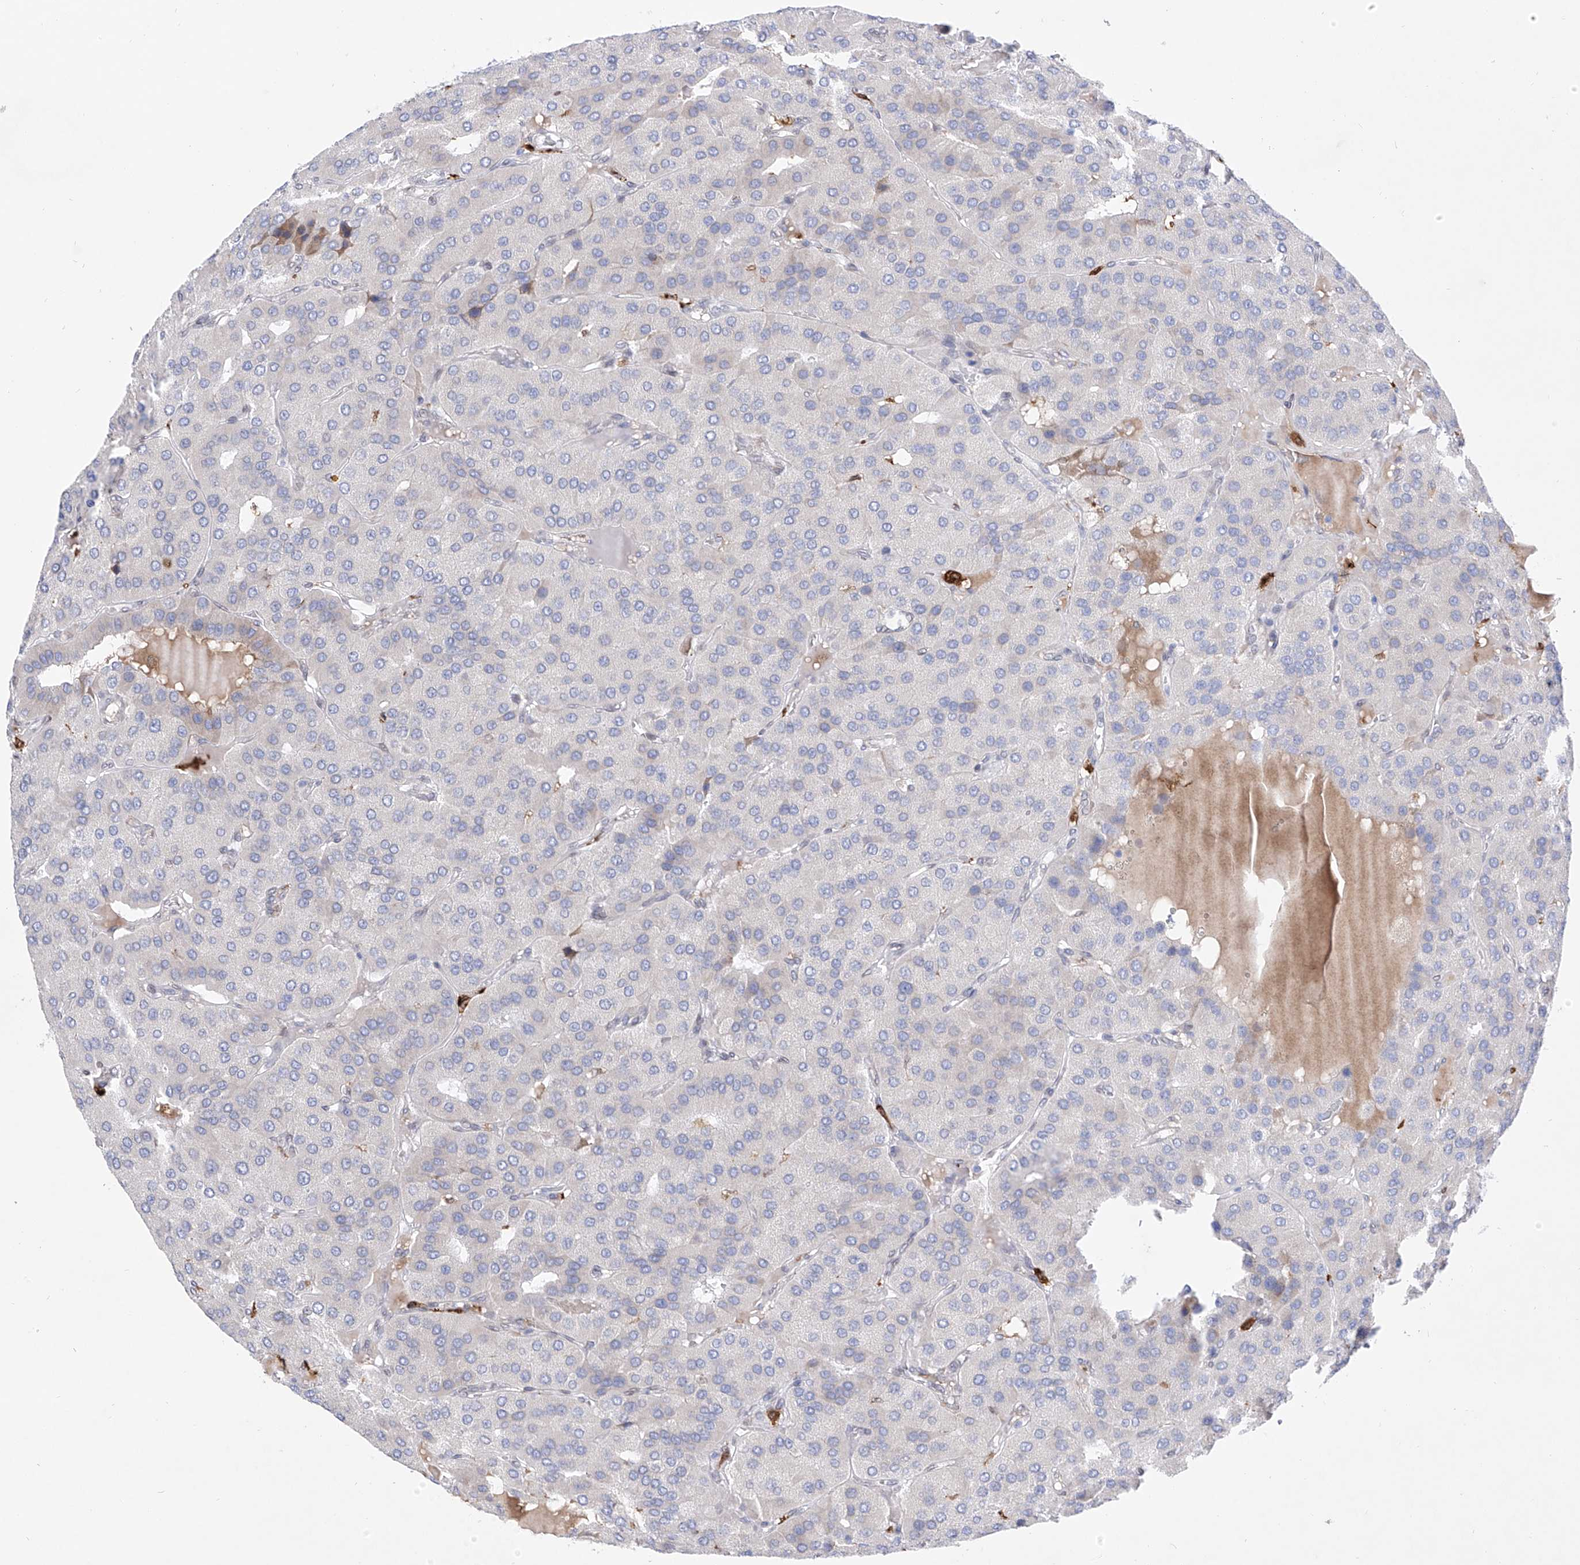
{"staining": {"intensity": "negative", "quantity": "none", "location": "none"}, "tissue": "parathyroid gland", "cell_type": "Glandular cells", "image_type": "normal", "snomed": [{"axis": "morphology", "description": "Normal tissue, NOS"}, {"axis": "morphology", "description": "Adenoma, NOS"}, {"axis": "topography", "description": "Parathyroid gland"}], "caption": "IHC histopathology image of benign parathyroid gland stained for a protein (brown), which reveals no positivity in glandular cells. Nuclei are stained in blue.", "gene": "LCLAT1", "patient": {"sex": "female", "age": 86}}